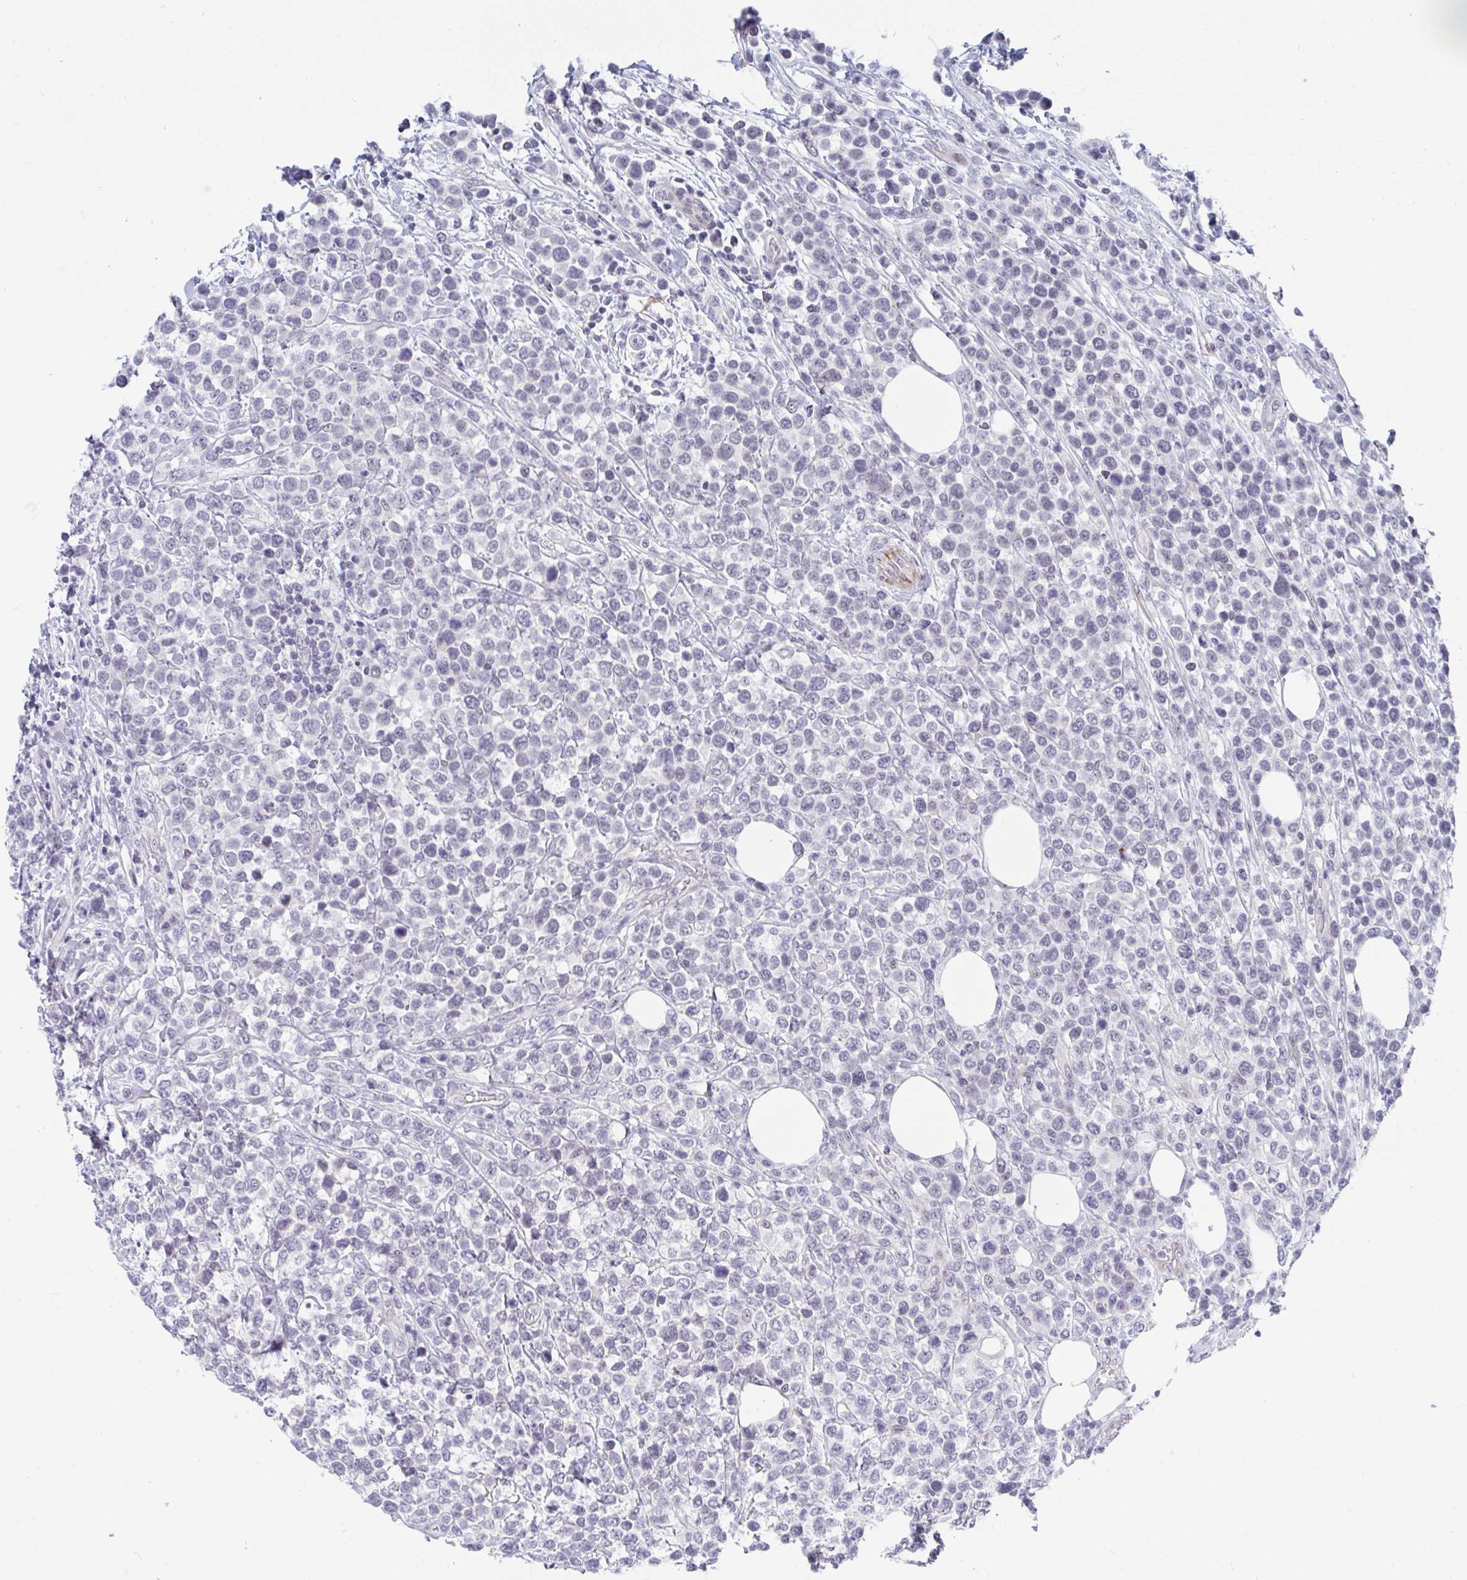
{"staining": {"intensity": "negative", "quantity": "none", "location": "none"}, "tissue": "lymphoma", "cell_type": "Tumor cells", "image_type": "cancer", "snomed": [{"axis": "morphology", "description": "Malignant lymphoma, non-Hodgkin's type, High grade"}, {"axis": "topography", "description": "Soft tissue"}], "caption": "This is an immunohistochemistry (IHC) image of human lymphoma. There is no staining in tumor cells.", "gene": "DAOA", "patient": {"sex": "female", "age": 56}}